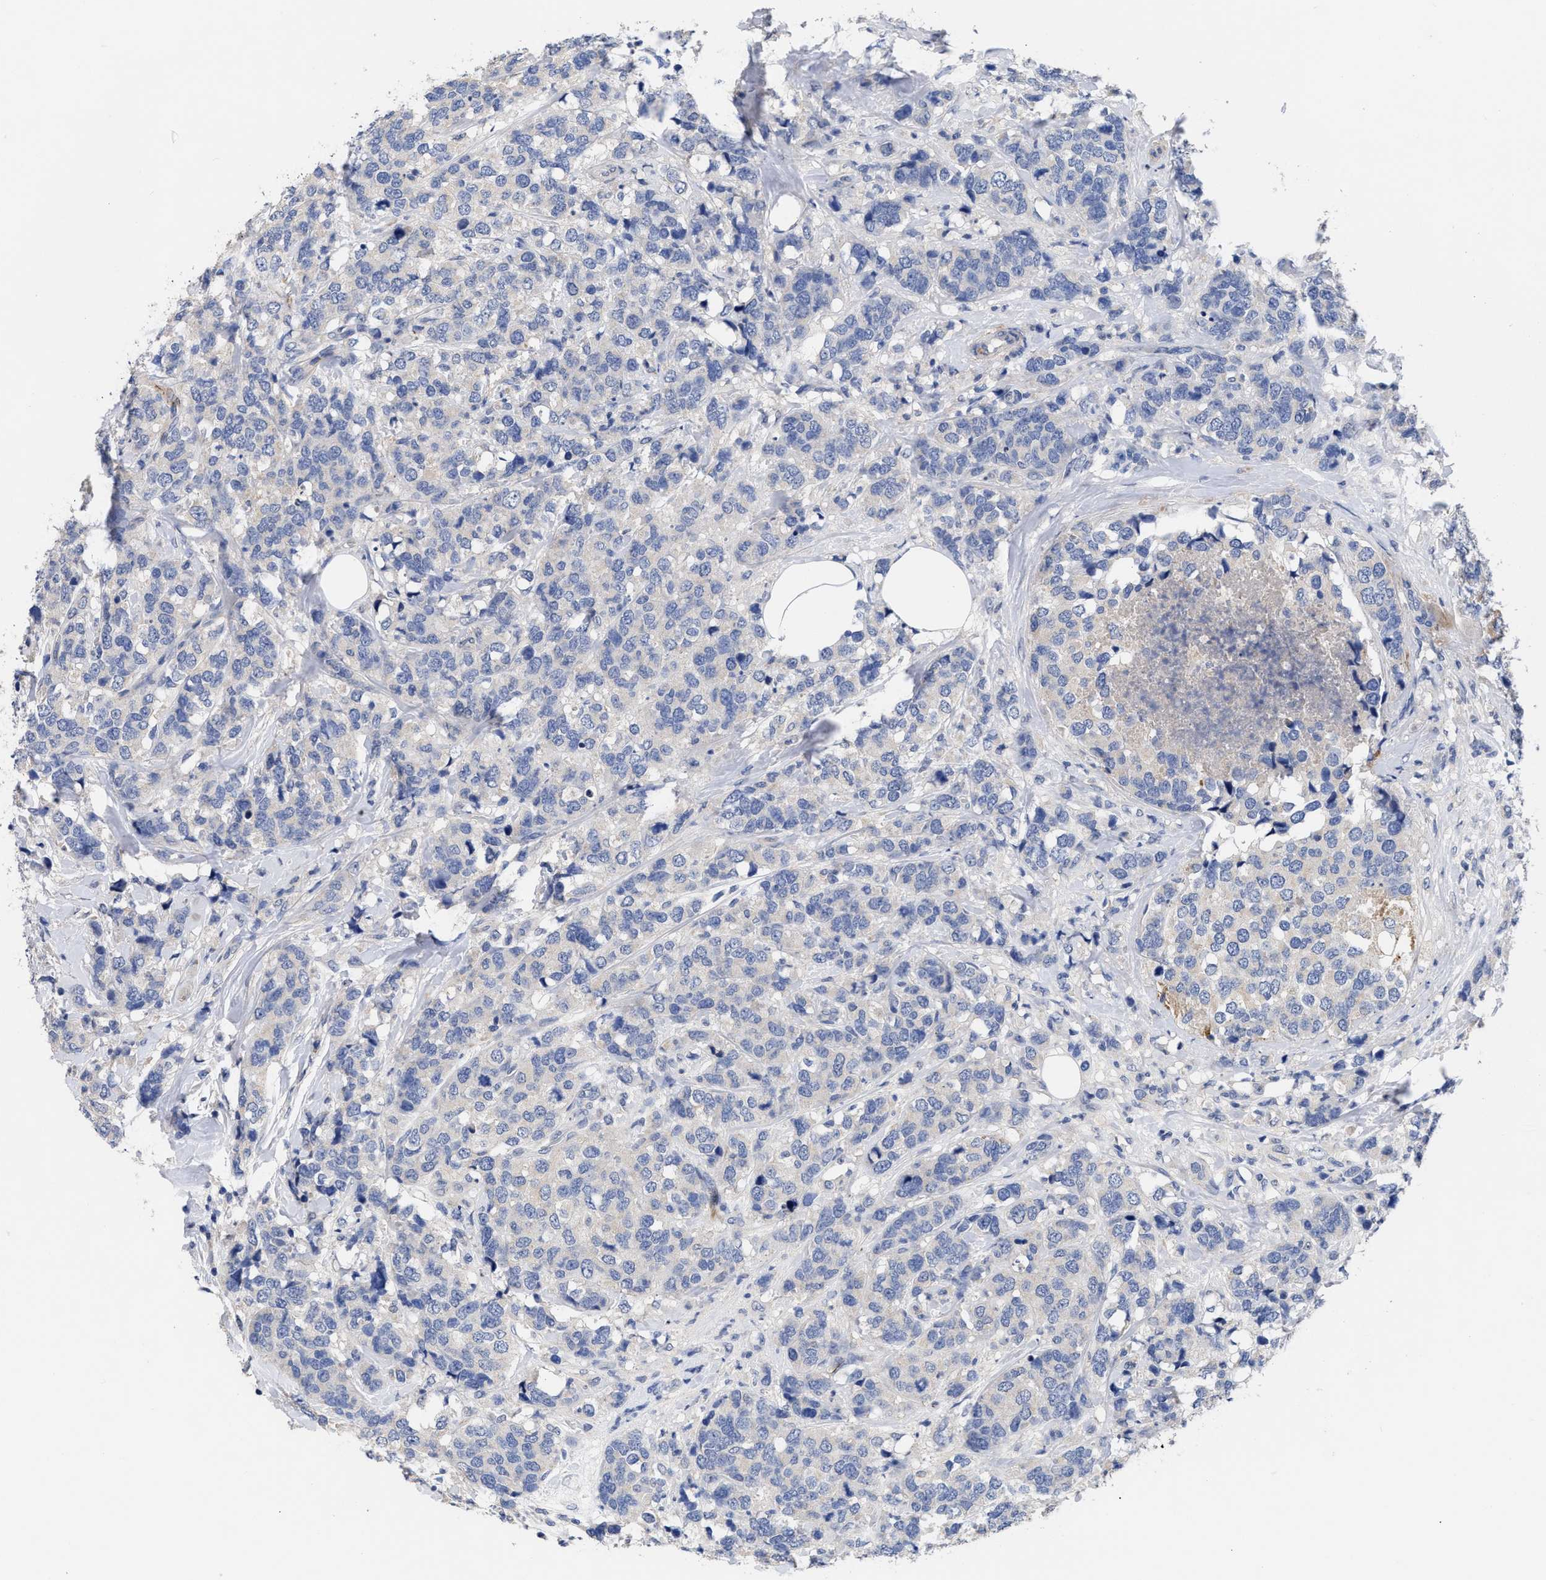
{"staining": {"intensity": "negative", "quantity": "none", "location": "none"}, "tissue": "breast cancer", "cell_type": "Tumor cells", "image_type": "cancer", "snomed": [{"axis": "morphology", "description": "Lobular carcinoma"}, {"axis": "topography", "description": "Breast"}], "caption": "Human breast cancer (lobular carcinoma) stained for a protein using immunohistochemistry (IHC) displays no staining in tumor cells.", "gene": "CCN5", "patient": {"sex": "female", "age": 59}}